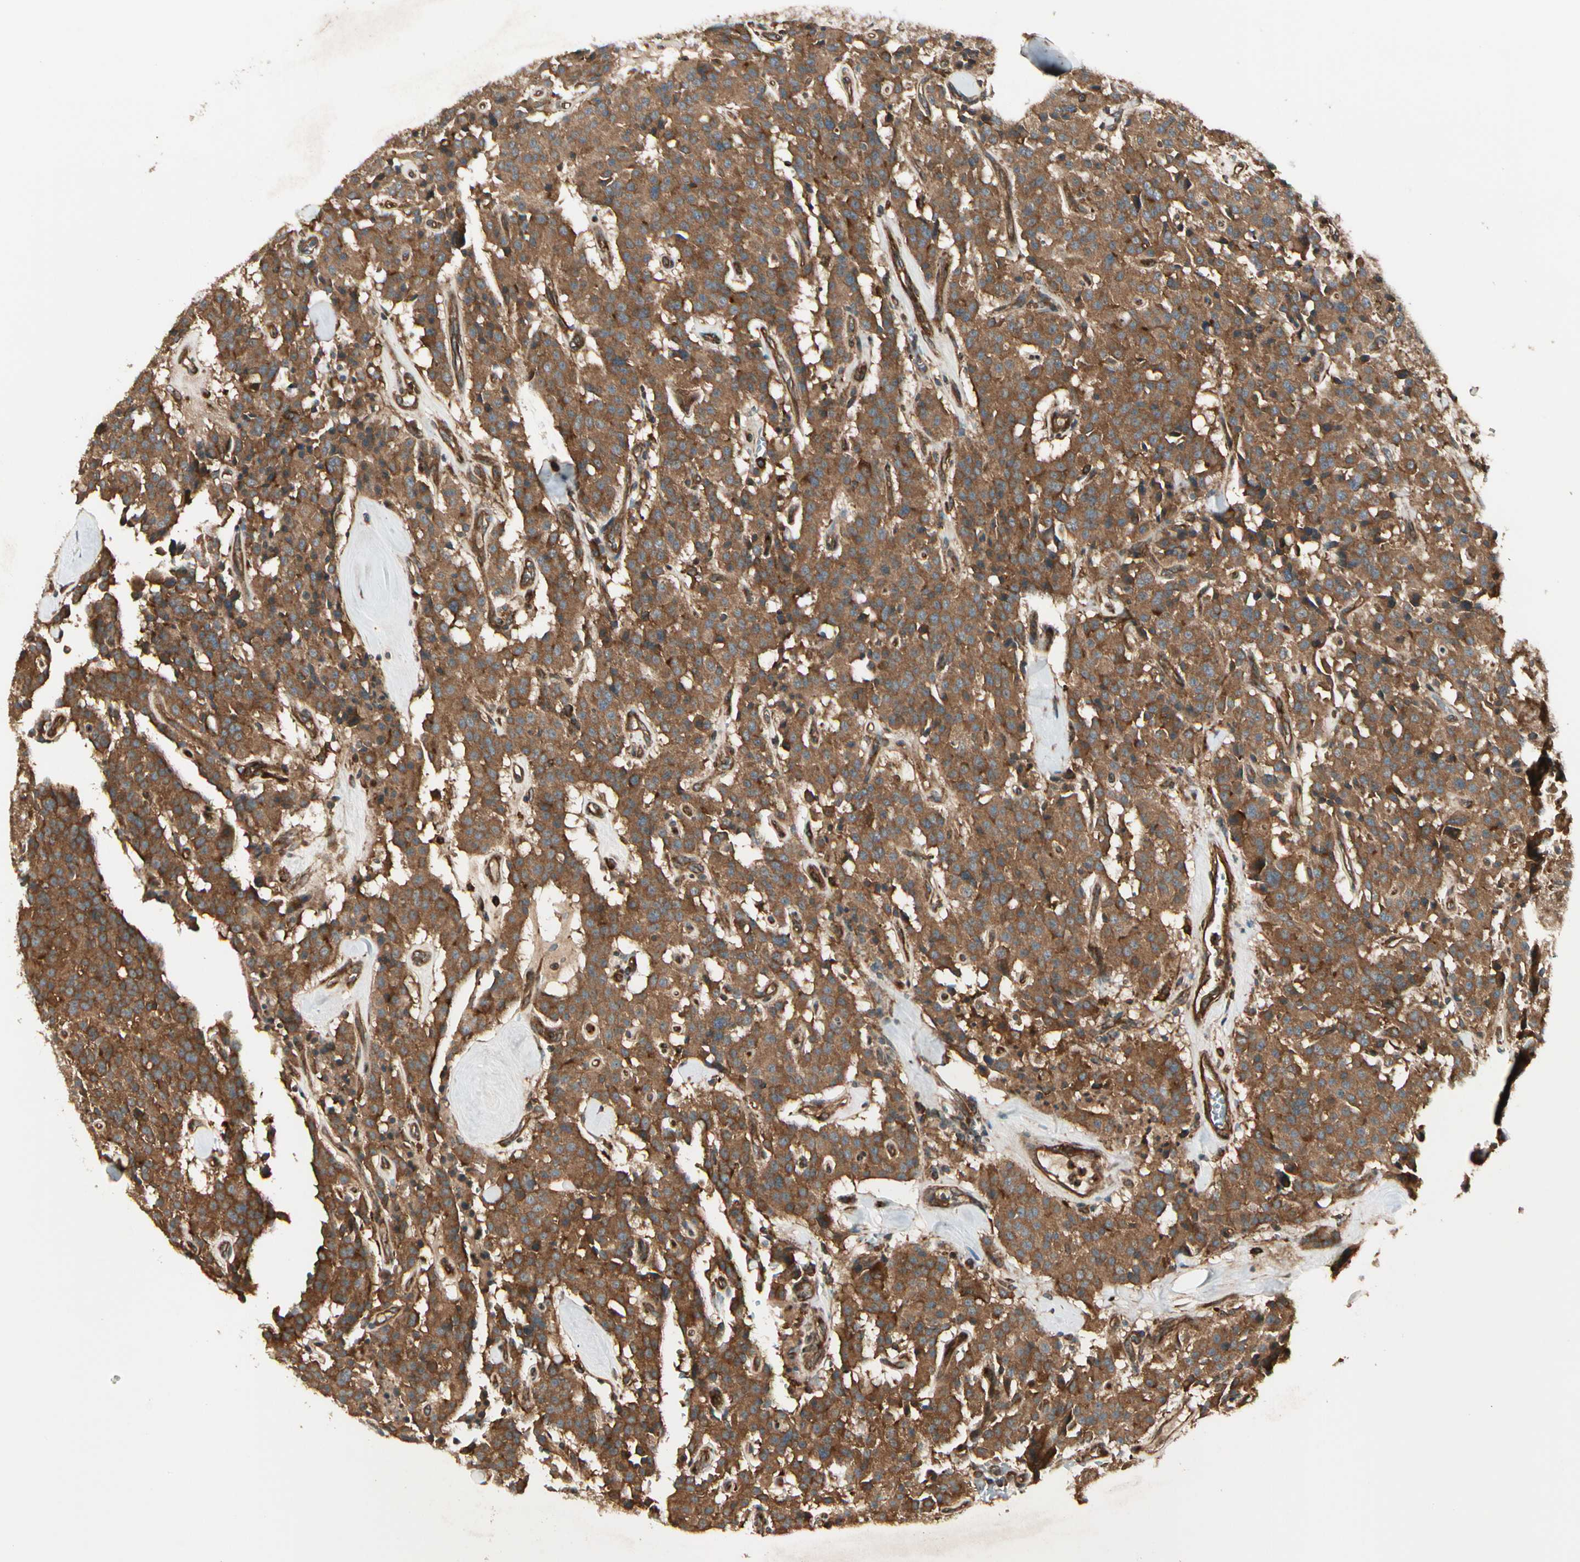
{"staining": {"intensity": "strong", "quantity": ">75%", "location": "cytoplasmic/membranous"}, "tissue": "carcinoid", "cell_type": "Tumor cells", "image_type": "cancer", "snomed": [{"axis": "morphology", "description": "Carcinoid, malignant, NOS"}, {"axis": "topography", "description": "Lung"}], "caption": "Brown immunohistochemical staining in human carcinoid reveals strong cytoplasmic/membranous staining in approximately >75% of tumor cells.", "gene": "FKBP15", "patient": {"sex": "male", "age": 30}}